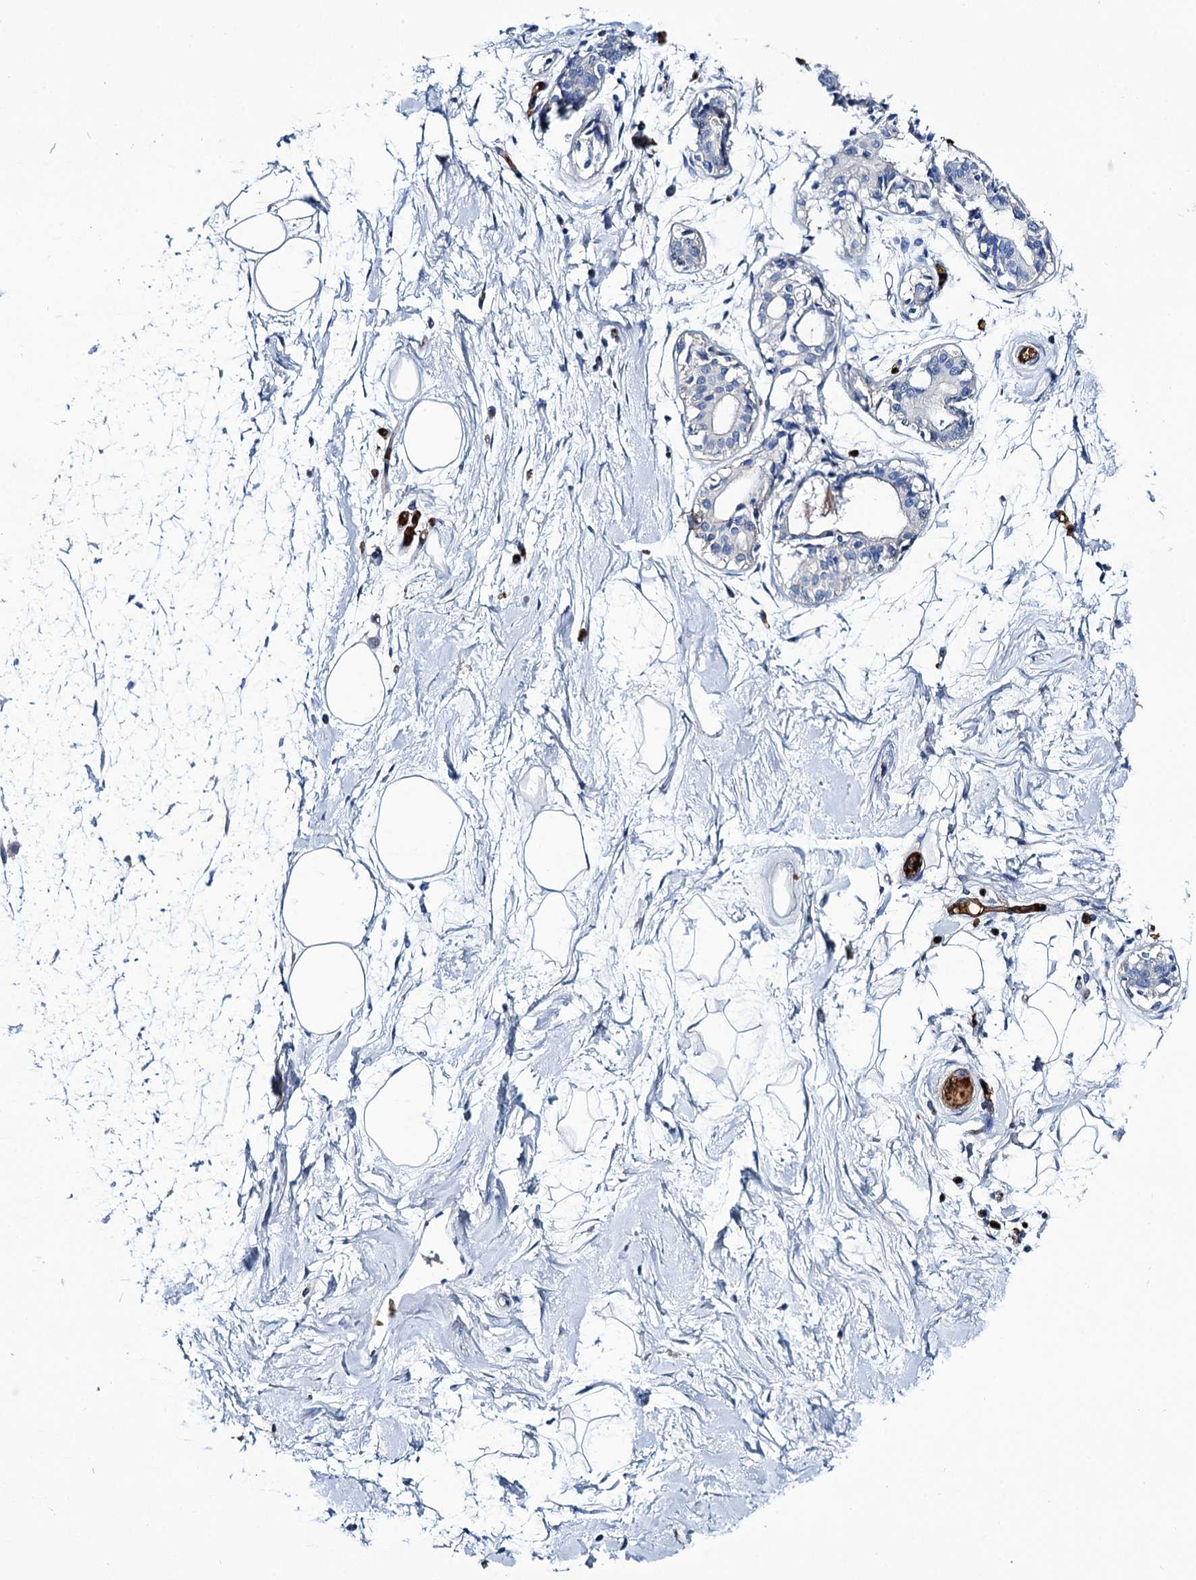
{"staining": {"intensity": "negative", "quantity": "none", "location": "none"}, "tissue": "breast", "cell_type": "Adipocytes", "image_type": "normal", "snomed": [{"axis": "morphology", "description": "Normal tissue, NOS"}, {"axis": "topography", "description": "Breast"}], "caption": "DAB immunohistochemical staining of benign breast shows no significant expression in adipocytes.", "gene": "RPUSD3", "patient": {"sex": "female", "age": 45}}